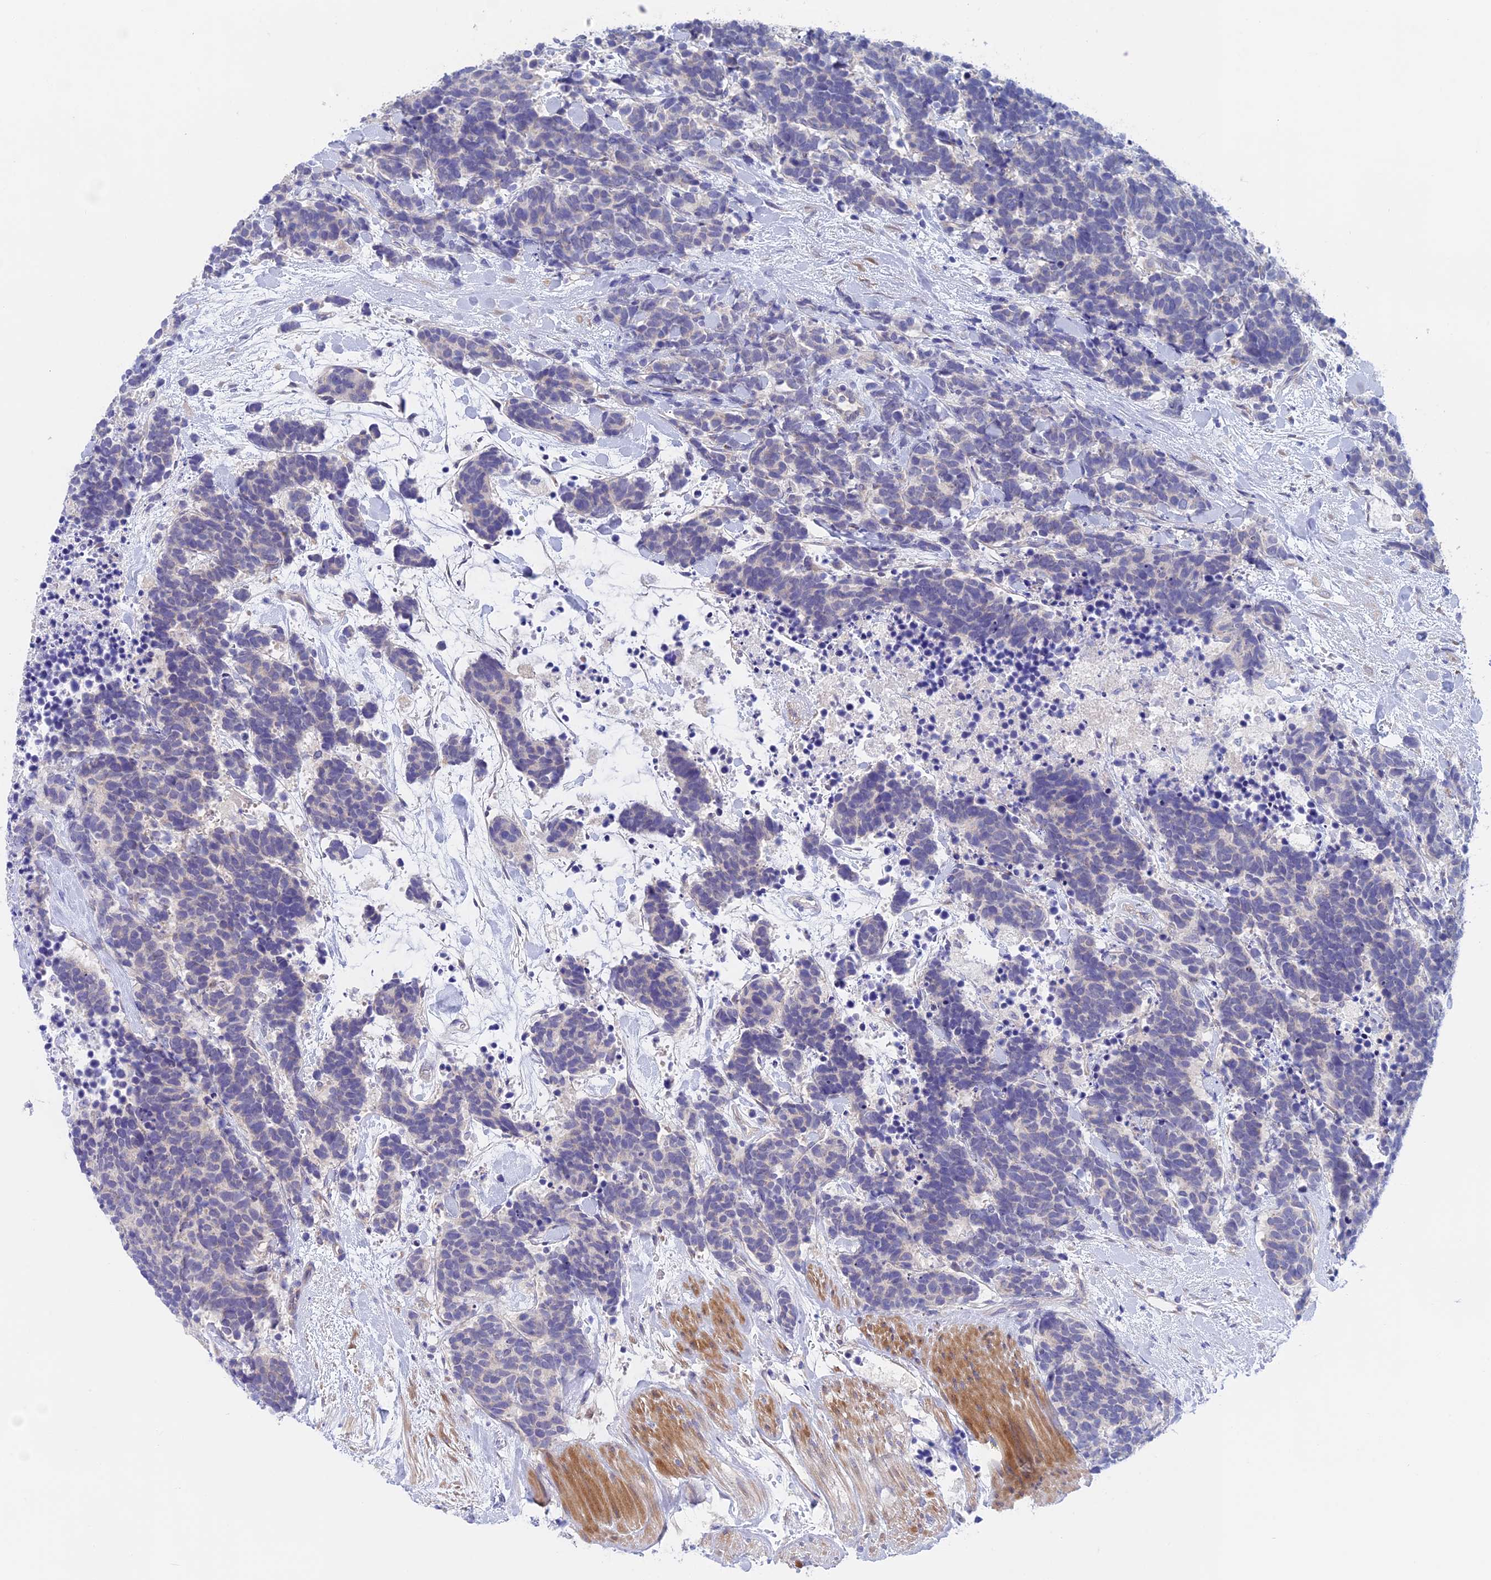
{"staining": {"intensity": "negative", "quantity": "none", "location": "none"}, "tissue": "carcinoid", "cell_type": "Tumor cells", "image_type": "cancer", "snomed": [{"axis": "morphology", "description": "Carcinoma, NOS"}, {"axis": "morphology", "description": "Carcinoid, malignant, NOS"}, {"axis": "topography", "description": "Prostate"}], "caption": "Tumor cells are negative for protein expression in human carcinoid. The staining was performed using DAB to visualize the protein expression in brown, while the nuclei were stained in blue with hematoxylin (Magnification: 20x).", "gene": "GLB1L", "patient": {"sex": "male", "age": 57}}